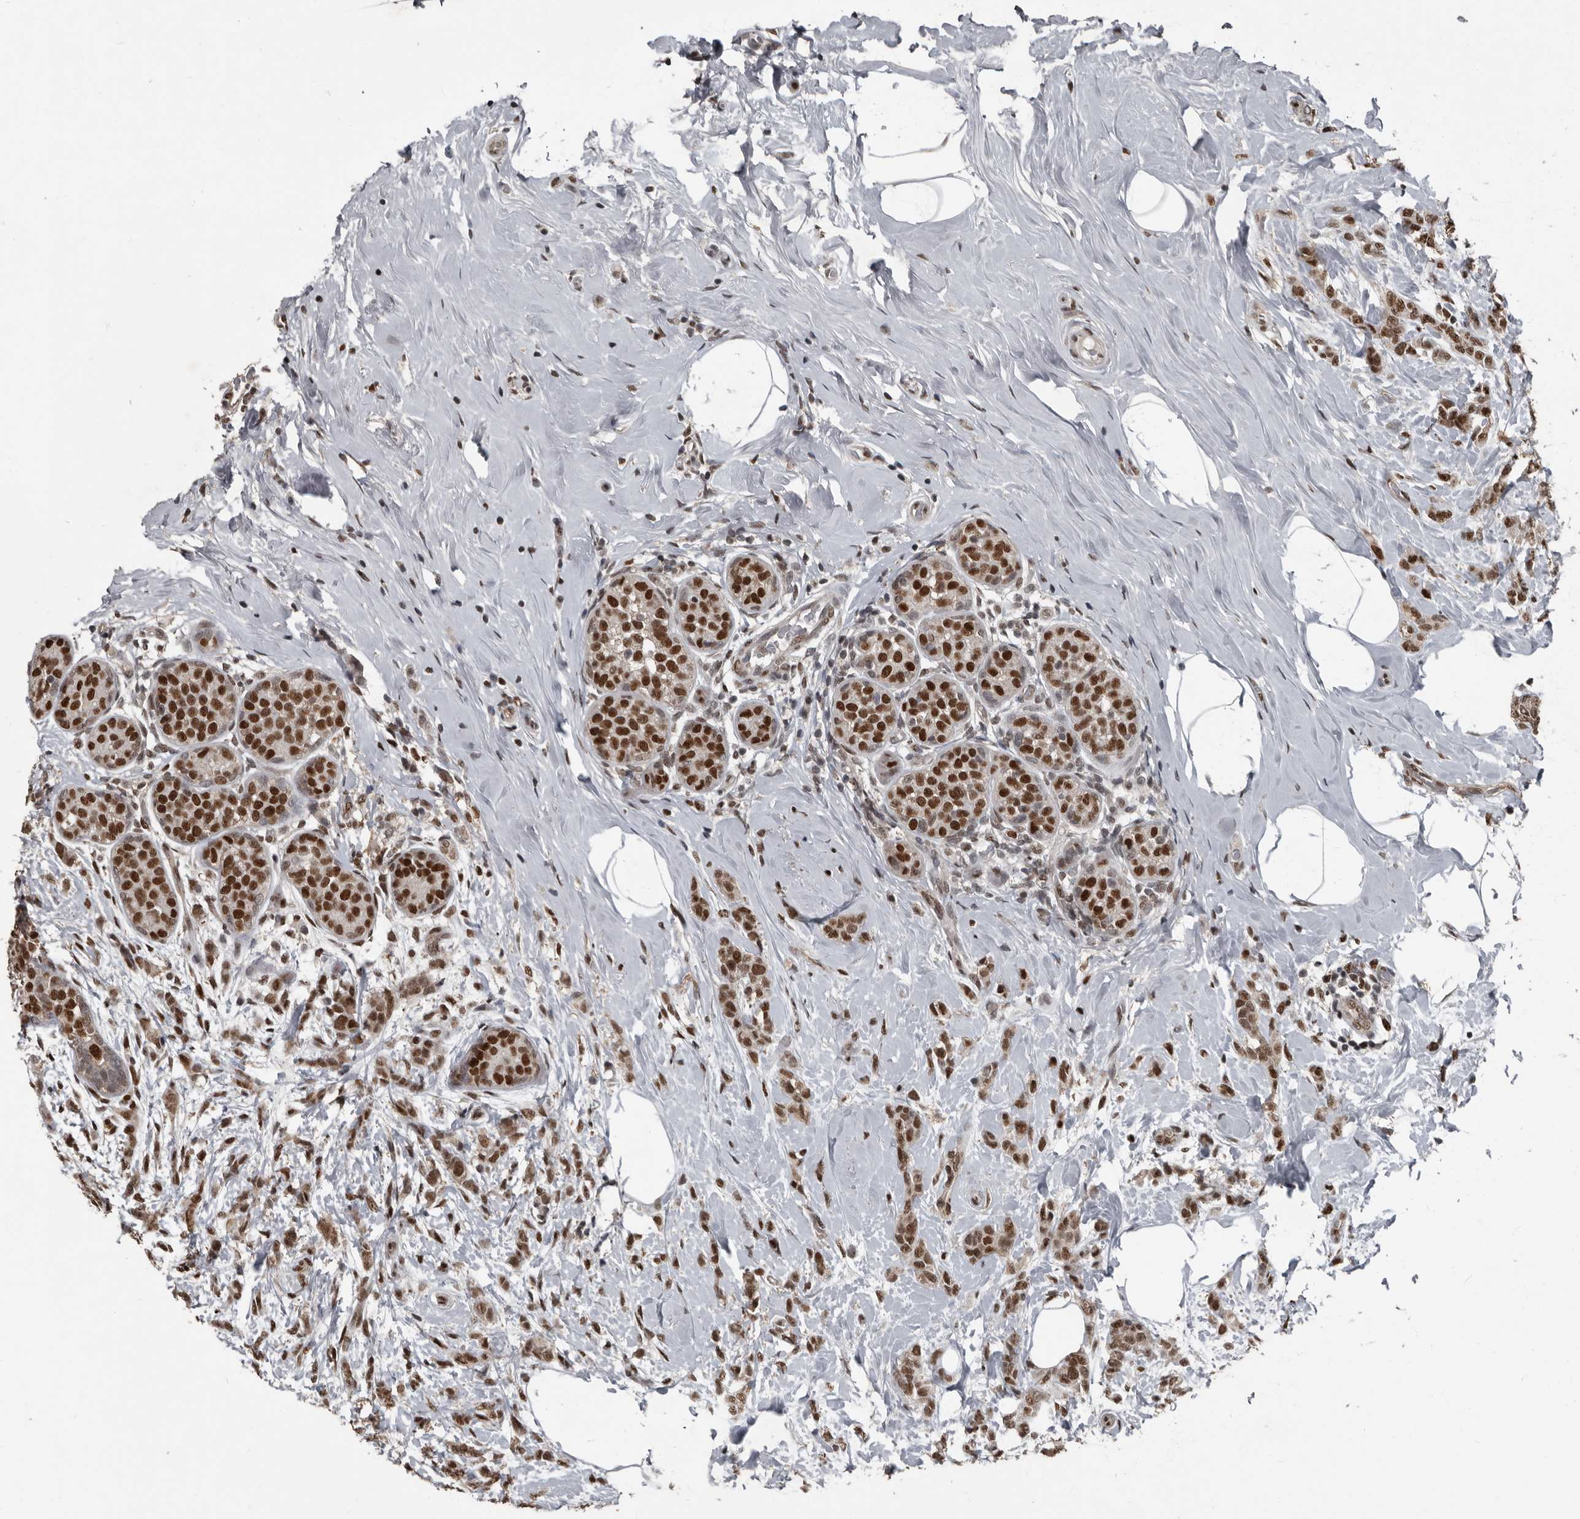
{"staining": {"intensity": "moderate", "quantity": ">75%", "location": "nuclear"}, "tissue": "breast cancer", "cell_type": "Tumor cells", "image_type": "cancer", "snomed": [{"axis": "morphology", "description": "Lobular carcinoma, in situ"}, {"axis": "morphology", "description": "Lobular carcinoma"}, {"axis": "topography", "description": "Breast"}], "caption": "Lobular carcinoma (breast) stained for a protein (brown) shows moderate nuclear positive expression in about >75% of tumor cells.", "gene": "CHD1L", "patient": {"sex": "female", "age": 41}}